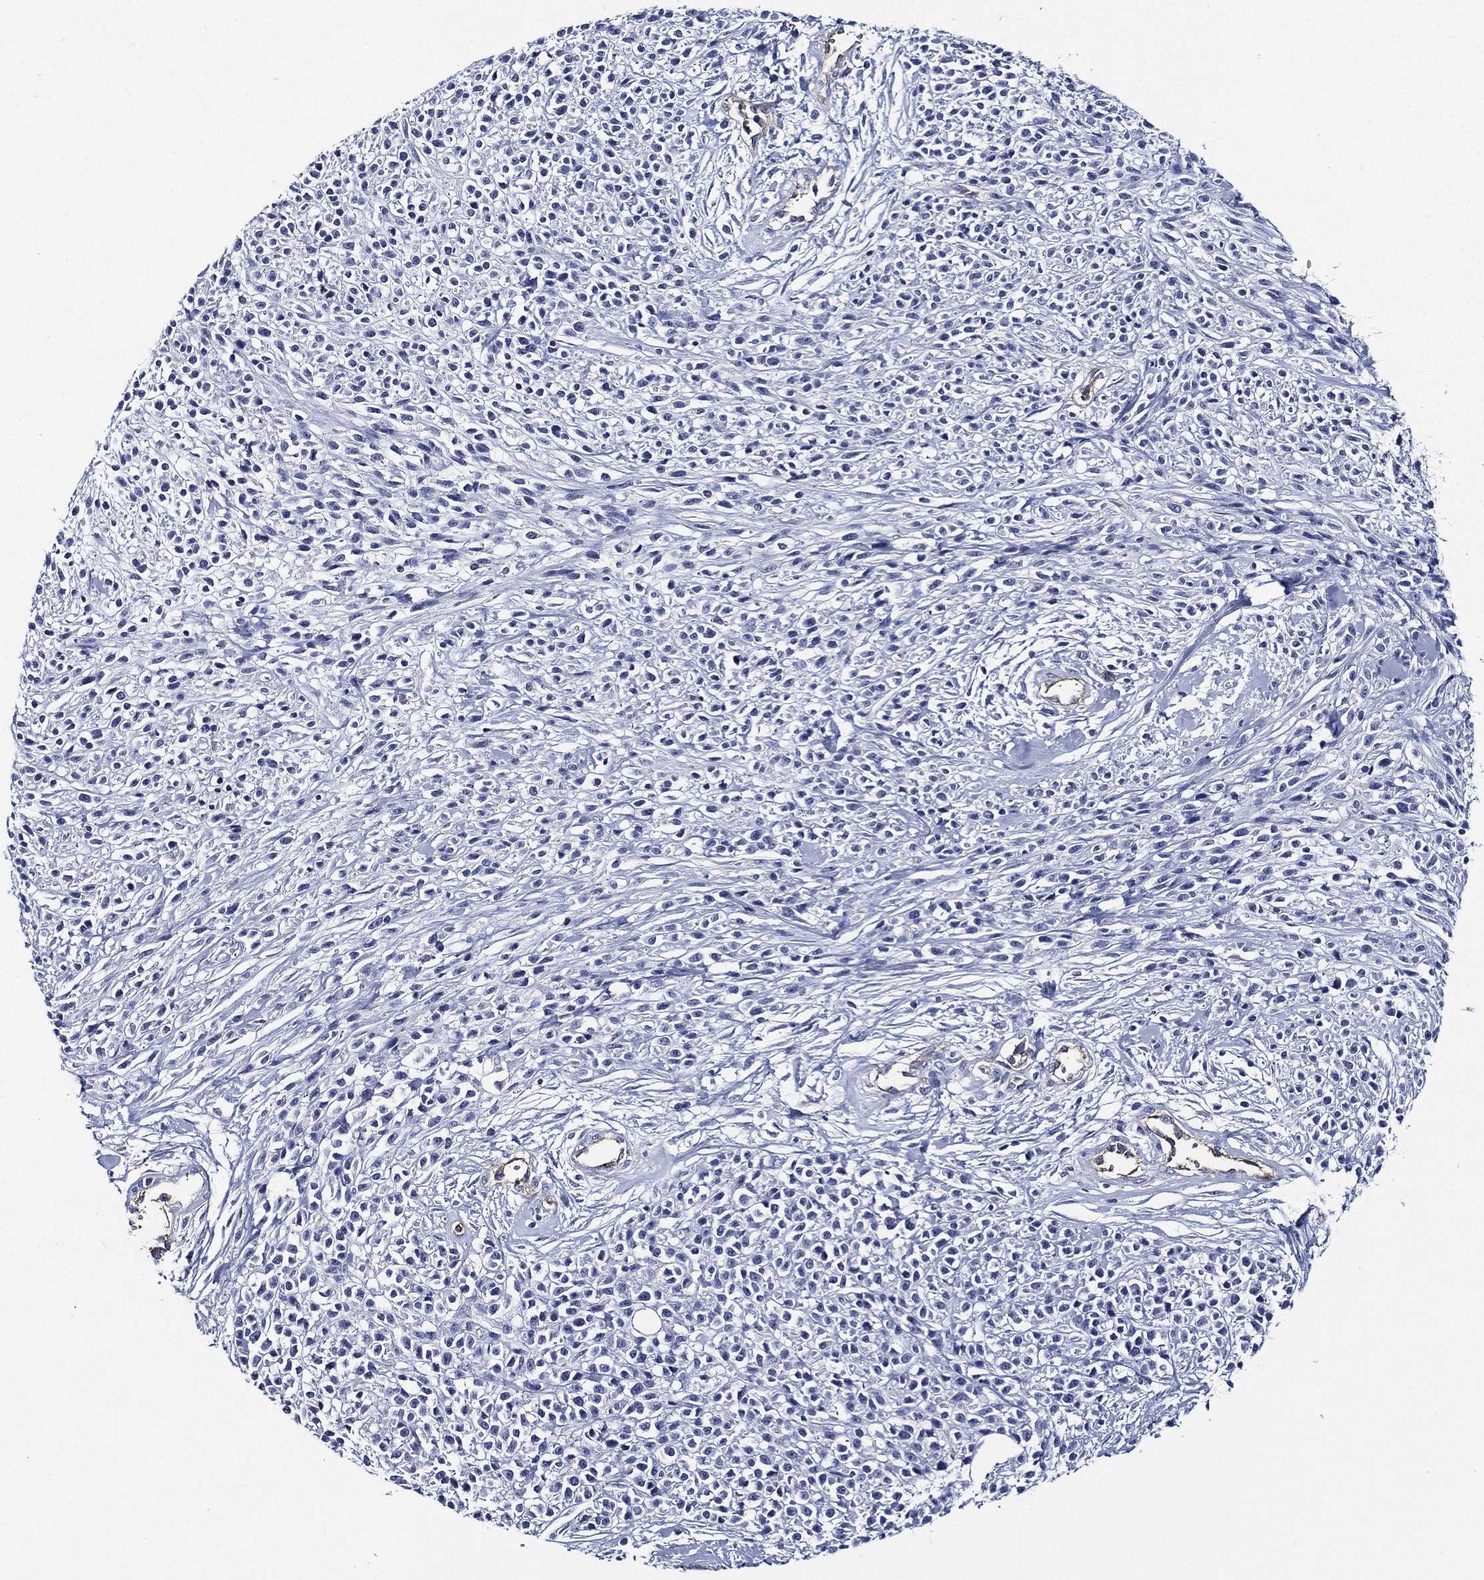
{"staining": {"intensity": "negative", "quantity": "none", "location": "none"}, "tissue": "melanoma", "cell_type": "Tumor cells", "image_type": "cancer", "snomed": [{"axis": "morphology", "description": "Malignant melanoma, NOS"}, {"axis": "topography", "description": "Skin"}, {"axis": "topography", "description": "Skin of trunk"}], "caption": "Malignant melanoma was stained to show a protein in brown. There is no significant positivity in tumor cells.", "gene": "NEDD9", "patient": {"sex": "male", "age": 74}}